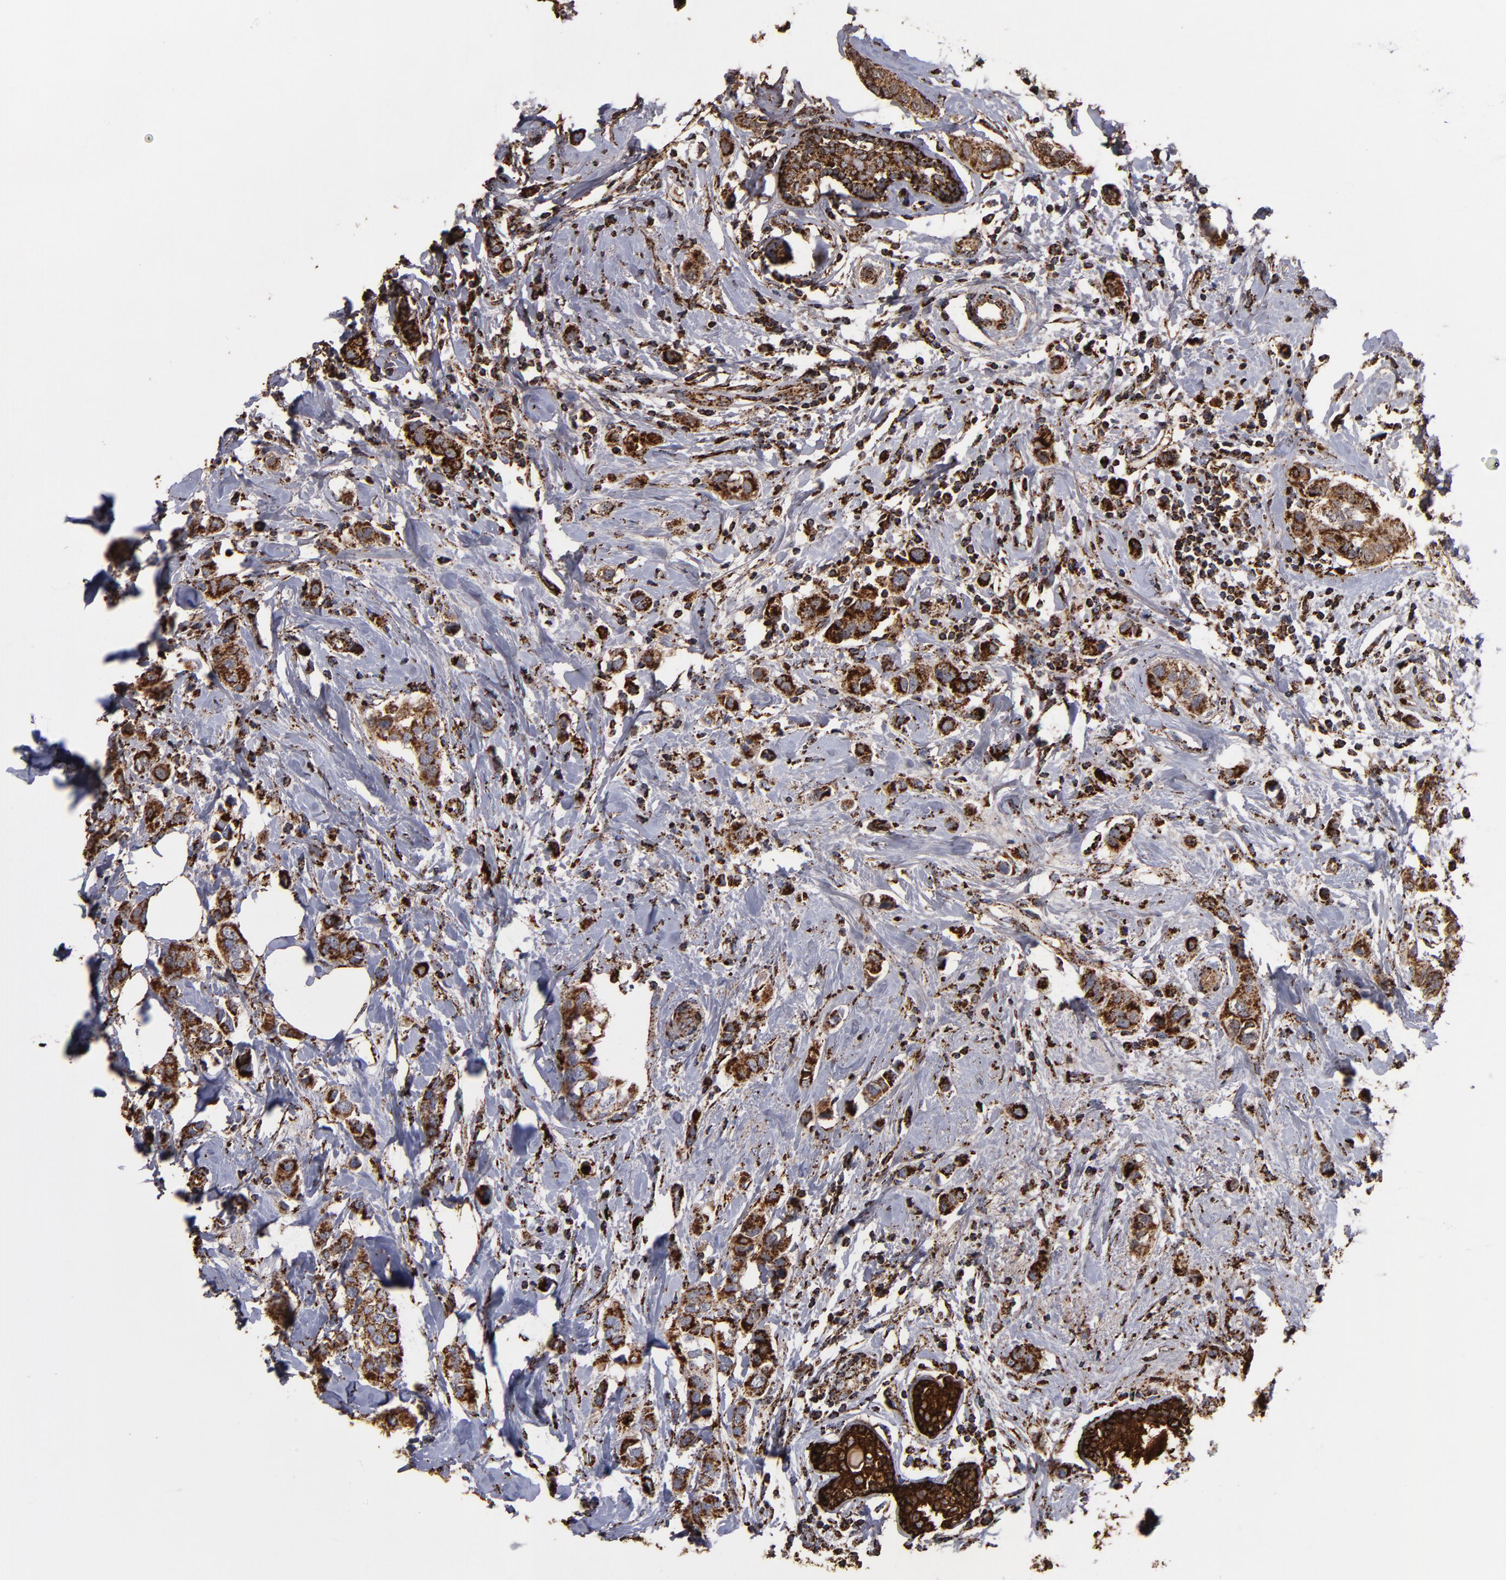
{"staining": {"intensity": "strong", "quantity": ">75%", "location": "cytoplasmic/membranous"}, "tissue": "breast cancer", "cell_type": "Tumor cells", "image_type": "cancer", "snomed": [{"axis": "morphology", "description": "Normal tissue, NOS"}, {"axis": "morphology", "description": "Duct carcinoma"}, {"axis": "topography", "description": "Breast"}], "caption": "High-magnification brightfield microscopy of breast cancer stained with DAB (3,3'-diaminobenzidine) (brown) and counterstained with hematoxylin (blue). tumor cells exhibit strong cytoplasmic/membranous positivity is identified in about>75% of cells.", "gene": "SOD2", "patient": {"sex": "female", "age": 50}}